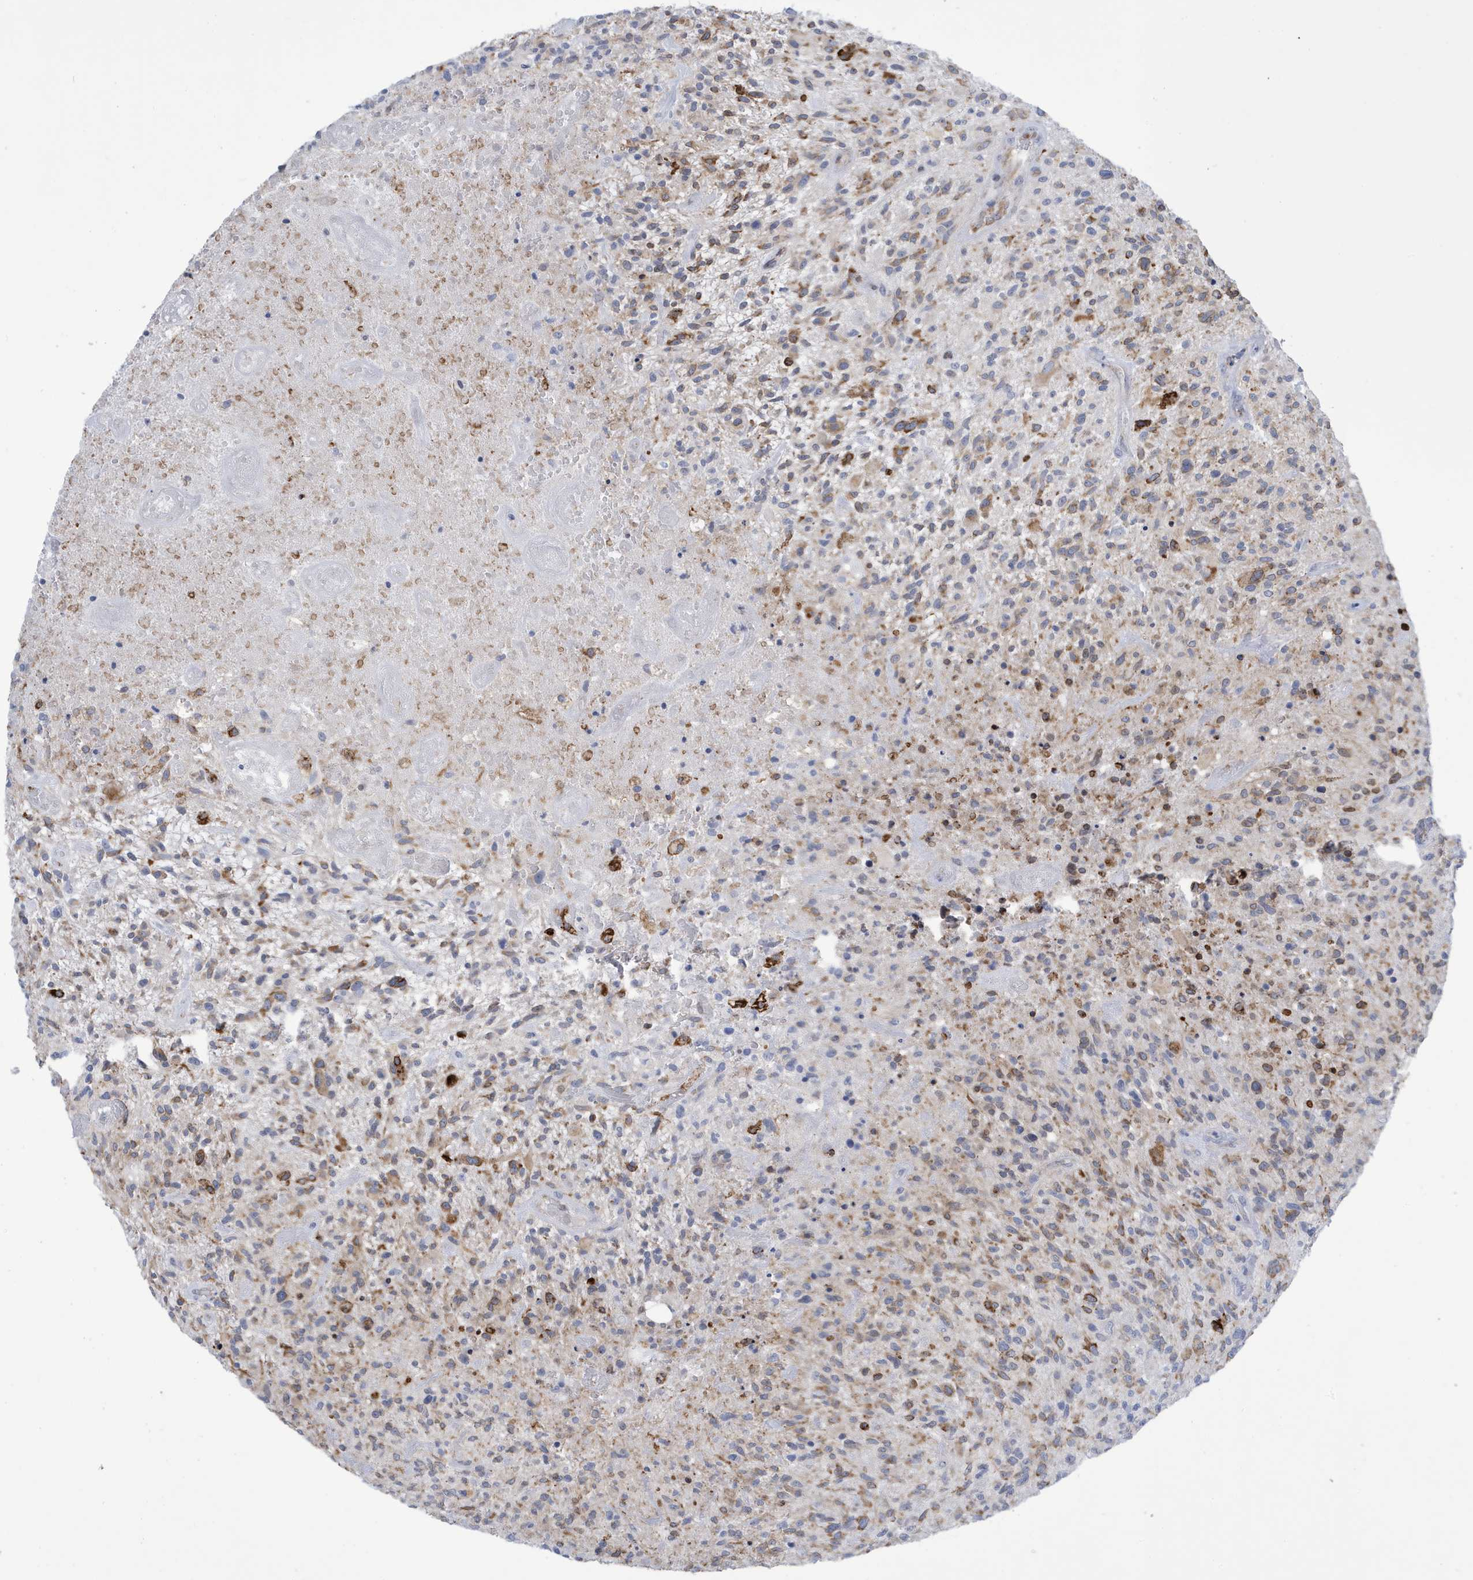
{"staining": {"intensity": "moderate", "quantity": "25%-75%", "location": "cytoplasmic/membranous"}, "tissue": "glioma", "cell_type": "Tumor cells", "image_type": "cancer", "snomed": [{"axis": "morphology", "description": "Glioma, malignant, High grade"}, {"axis": "topography", "description": "Brain"}], "caption": "Glioma tissue displays moderate cytoplasmic/membranous positivity in approximately 25%-75% of tumor cells (Brightfield microscopy of DAB IHC at high magnification).", "gene": "SEMA3F", "patient": {"sex": "male", "age": 47}}